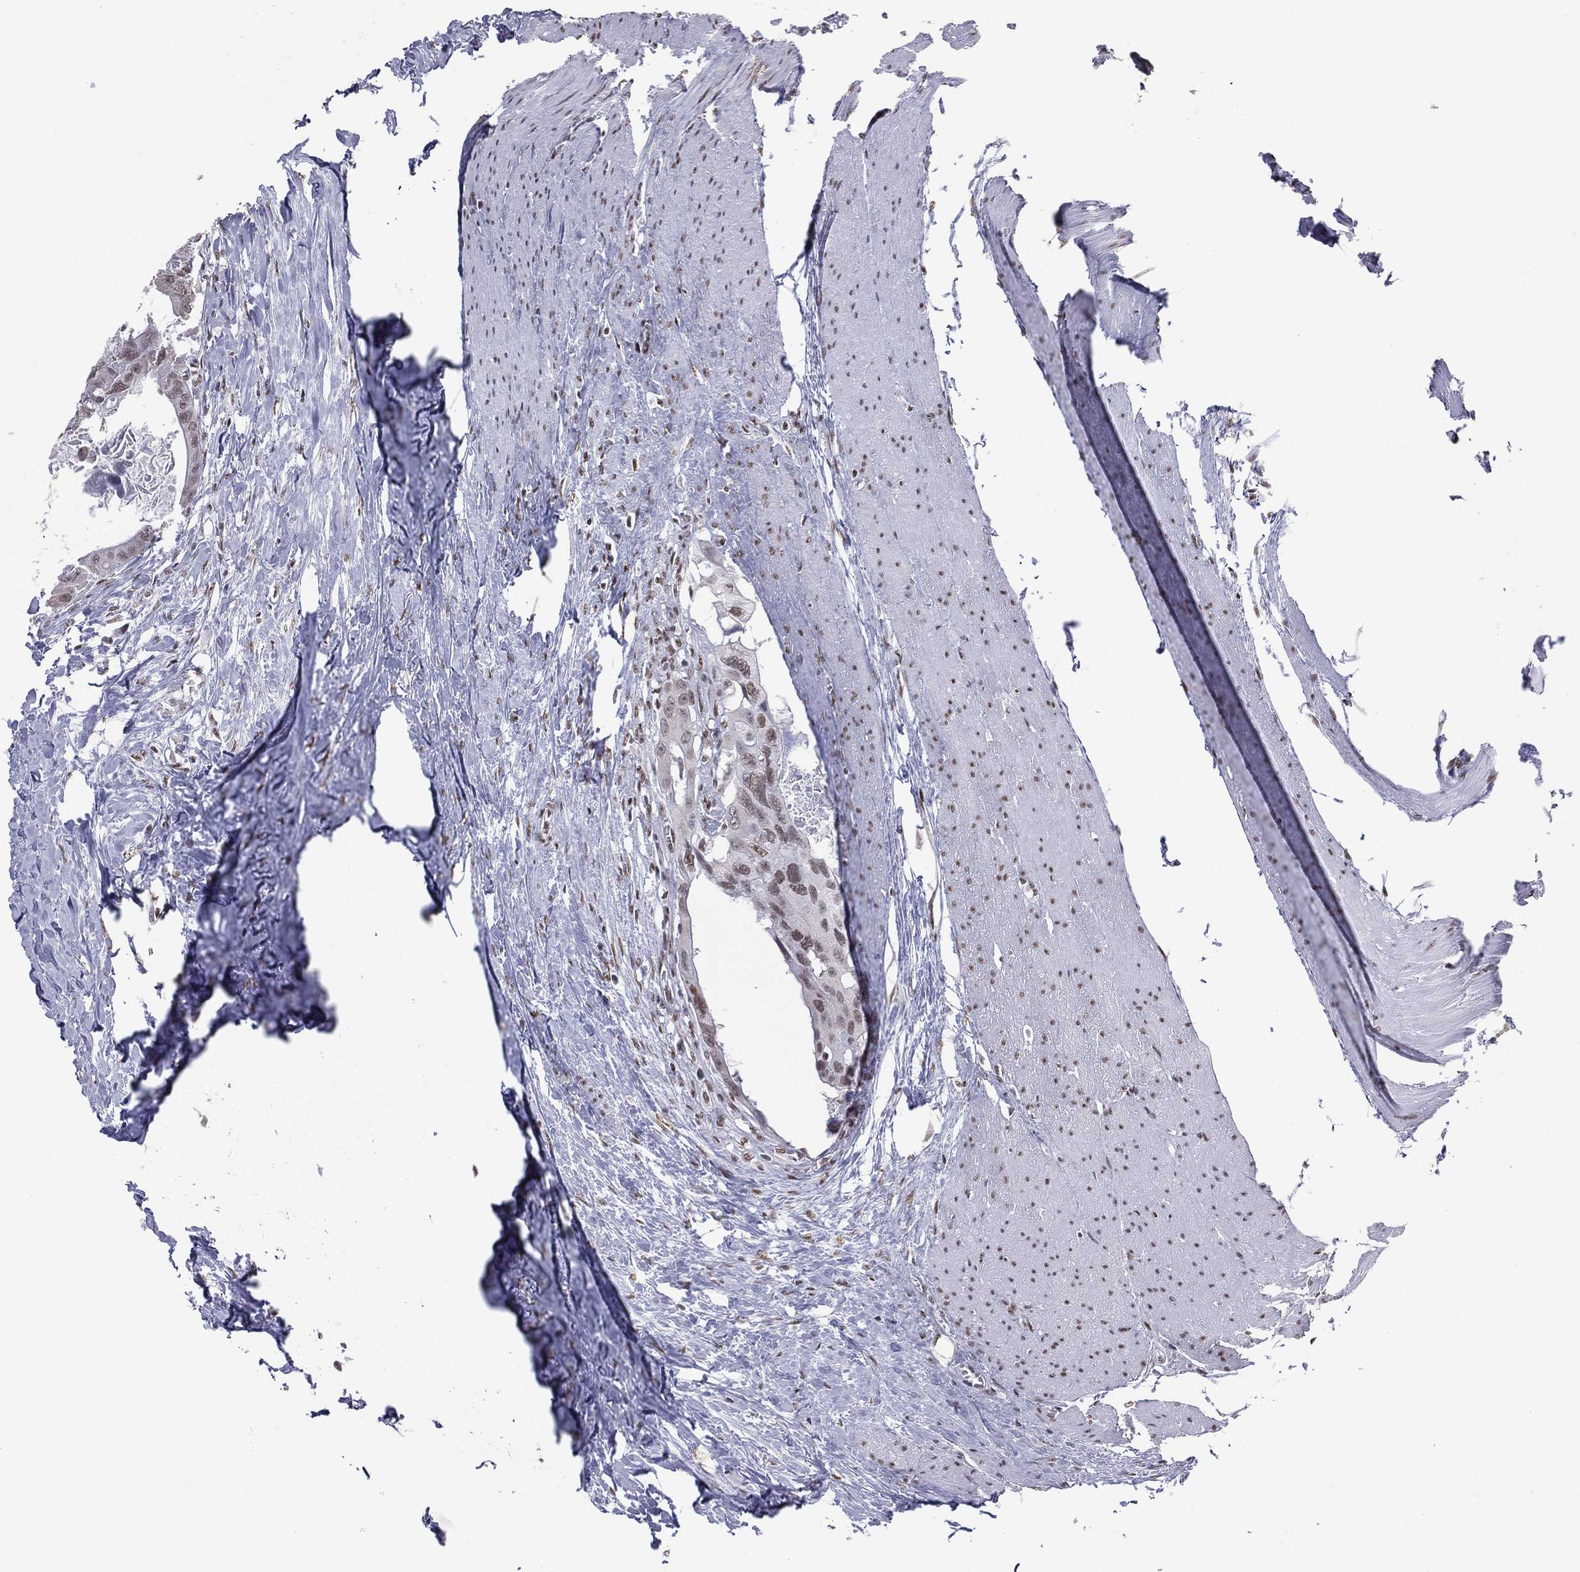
{"staining": {"intensity": "moderate", "quantity": "<25%", "location": "nuclear"}, "tissue": "colorectal cancer", "cell_type": "Tumor cells", "image_type": "cancer", "snomed": [{"axis": "morphology", "description": "Adenocarcinoma, NOS"}, {"axis": "topography", "description": "Rectum"}], "caption": "The image displays immunohistochemical staining of colorectal cancer (adenocarcinoma). There is moderate nuclear positivity is appreciated in about <25% of tumor cells.", "gene": "ZNF7", "patient": {"sex": "male", "age": 64}}